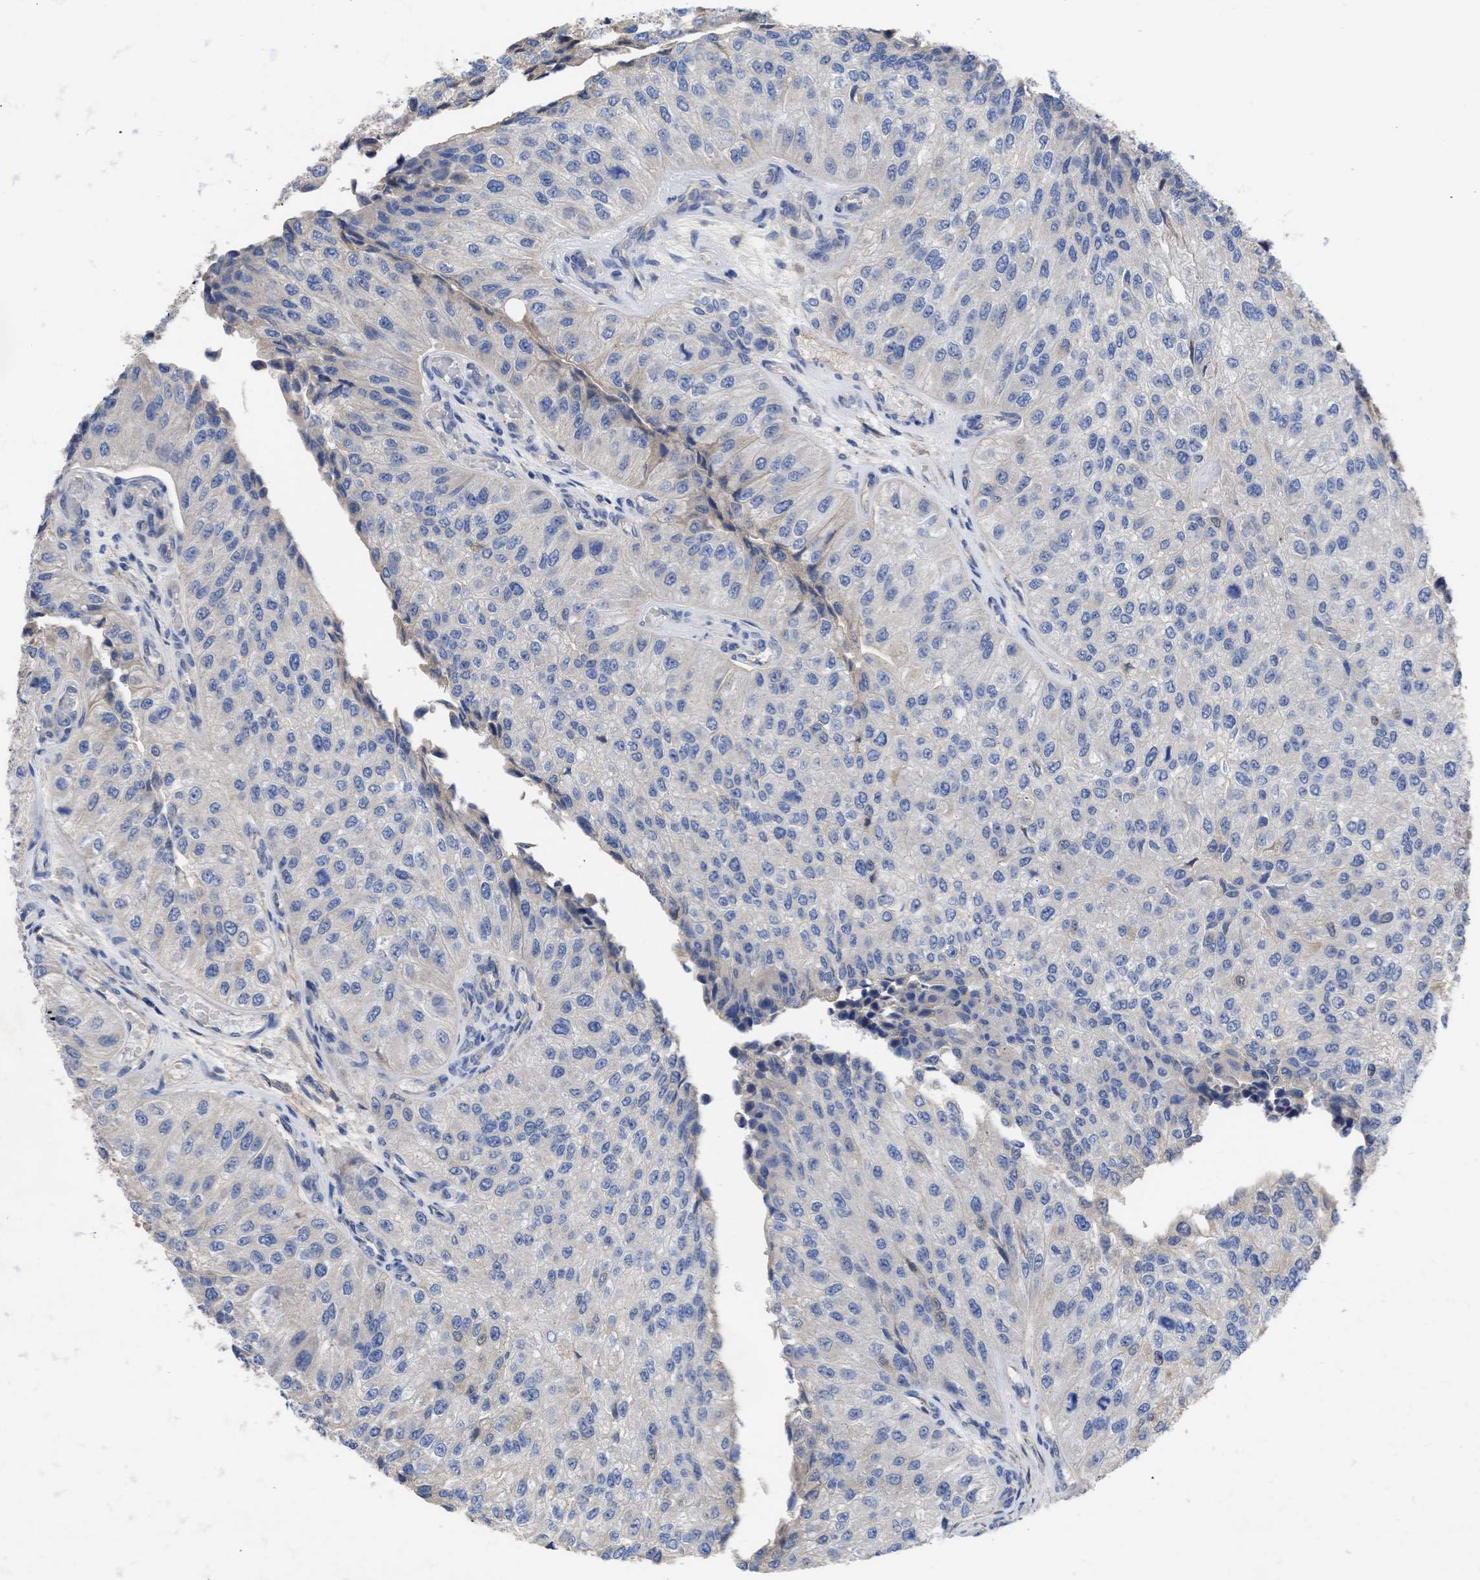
{"staining": {"intensity": "negative", "quantity": "none", "location": "none"}, "tissue": "urothelial cancer", "cell_type": "Tumor cells", "image_type": "cancer", "snomed": [{"axis": "morphology", "description": "Urothelial carcinoma, High grade"}, {"axis": "topography", "description": "Kidney"}, {"axis": "topography", "description": "Urinary bladder"}], "caption": "An IHC photomicrograph of urothelial carcinoma (high-grade) is shown. There is no staining in tumor cells of urothelial carcinoma (high-grade). (Stains: DAB (3,3'-diaminobenzidine) immunohistochemistry with hematoxylin counter stain, Microscopy: brightfield microscopy at high magnification).", "gene": "ARHGEF4", "patient": {"sex": "male", "age": 77}}